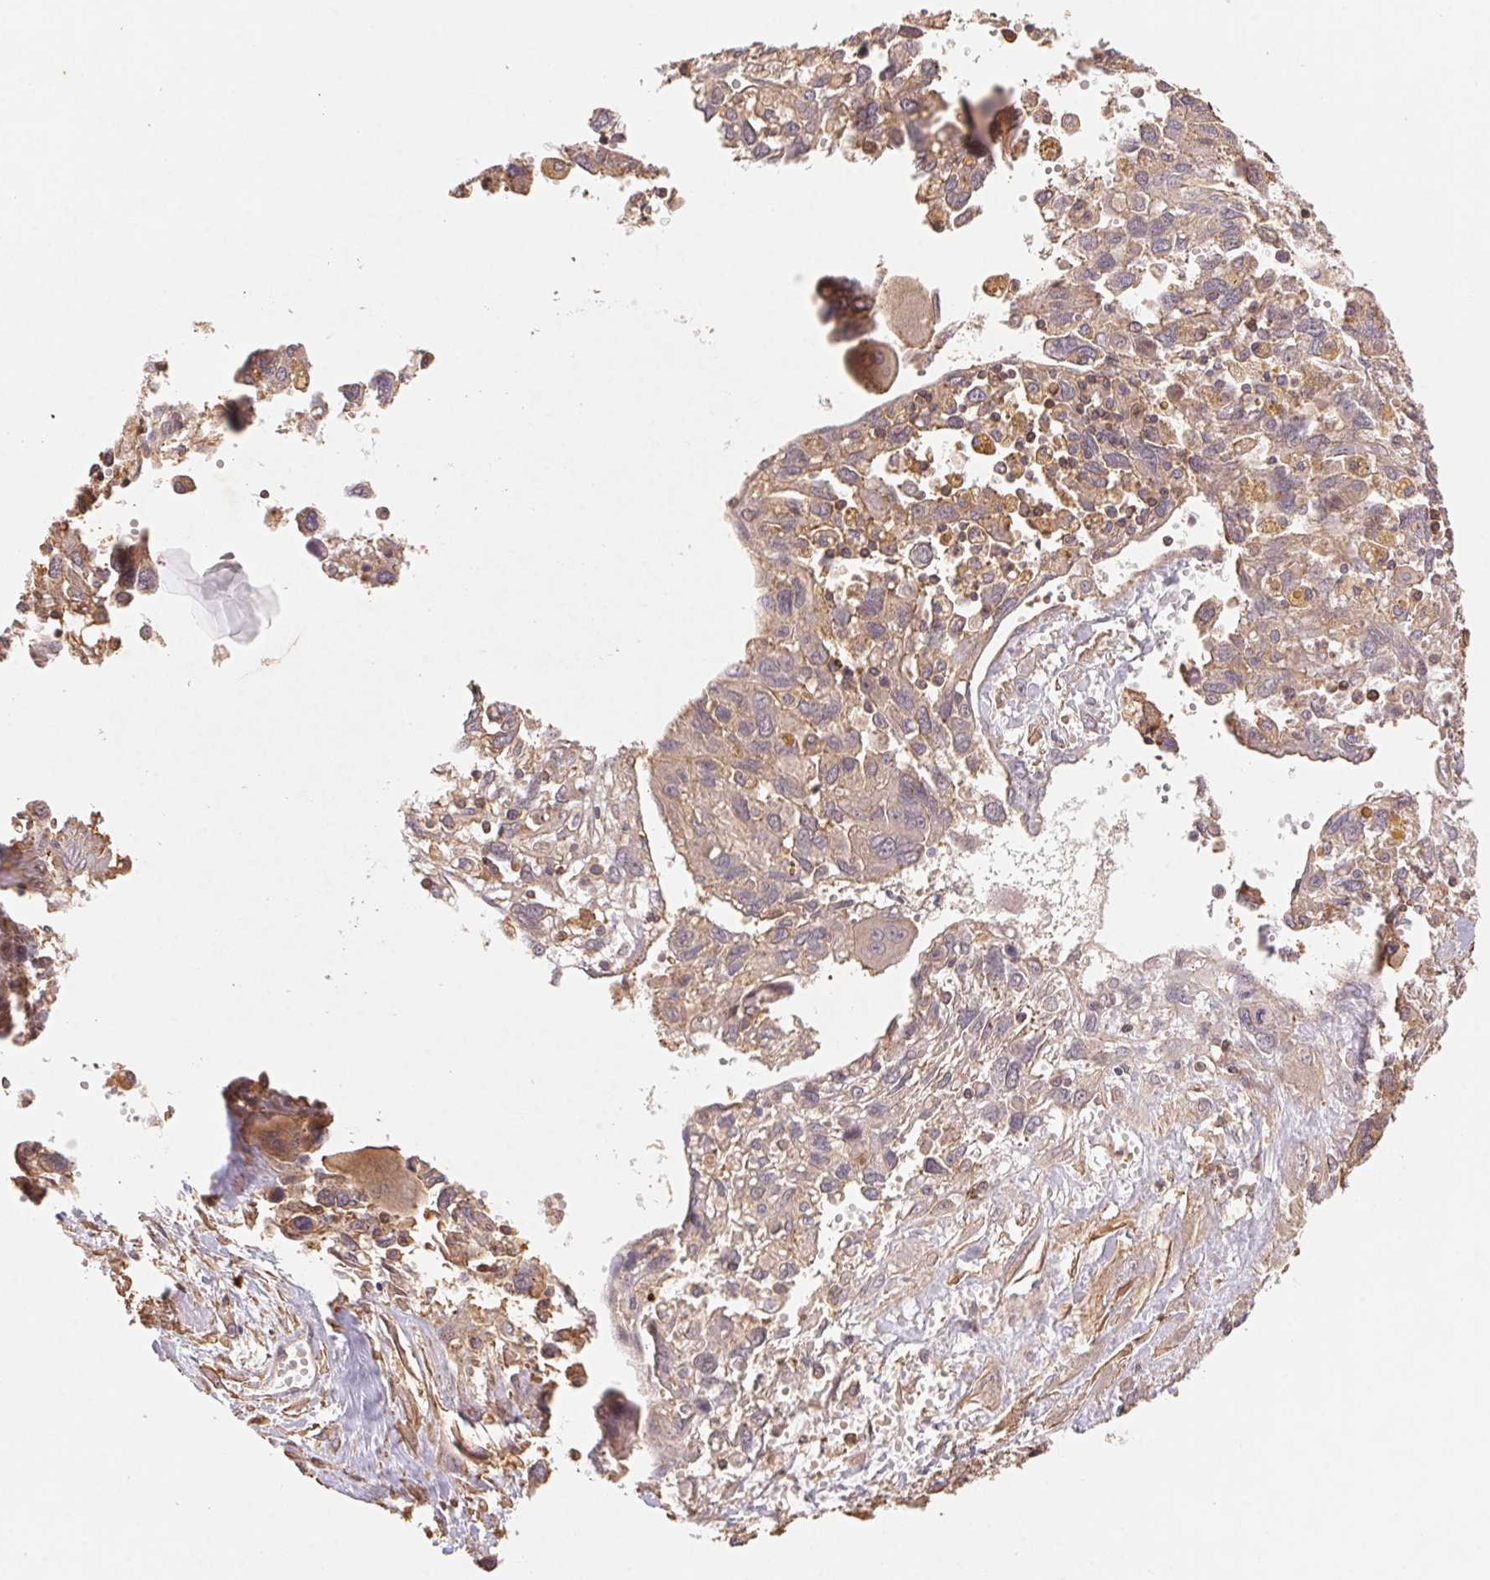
{"staining": {"intensity": "weak", "quantity": "25%-75%", "location": "cytoplasmic/membranous"}, "tissue": "pancreatic cancer", "cell_type": "Tumor cells", "image_type": "cancer", "snomed": [{"axis": "morphology", "description": "Adenocarcinoma, NOS"}, {"axis": "topography", "description": "Pancreas"}], "caption": "Protein expression analysis of pancreatic cancer exhibits weak cytoplasmic/membranous positivity in about 25%-75% of tumor cells.", "gene": "ATG10", "patient": {"sex": "female", "age": 47}}